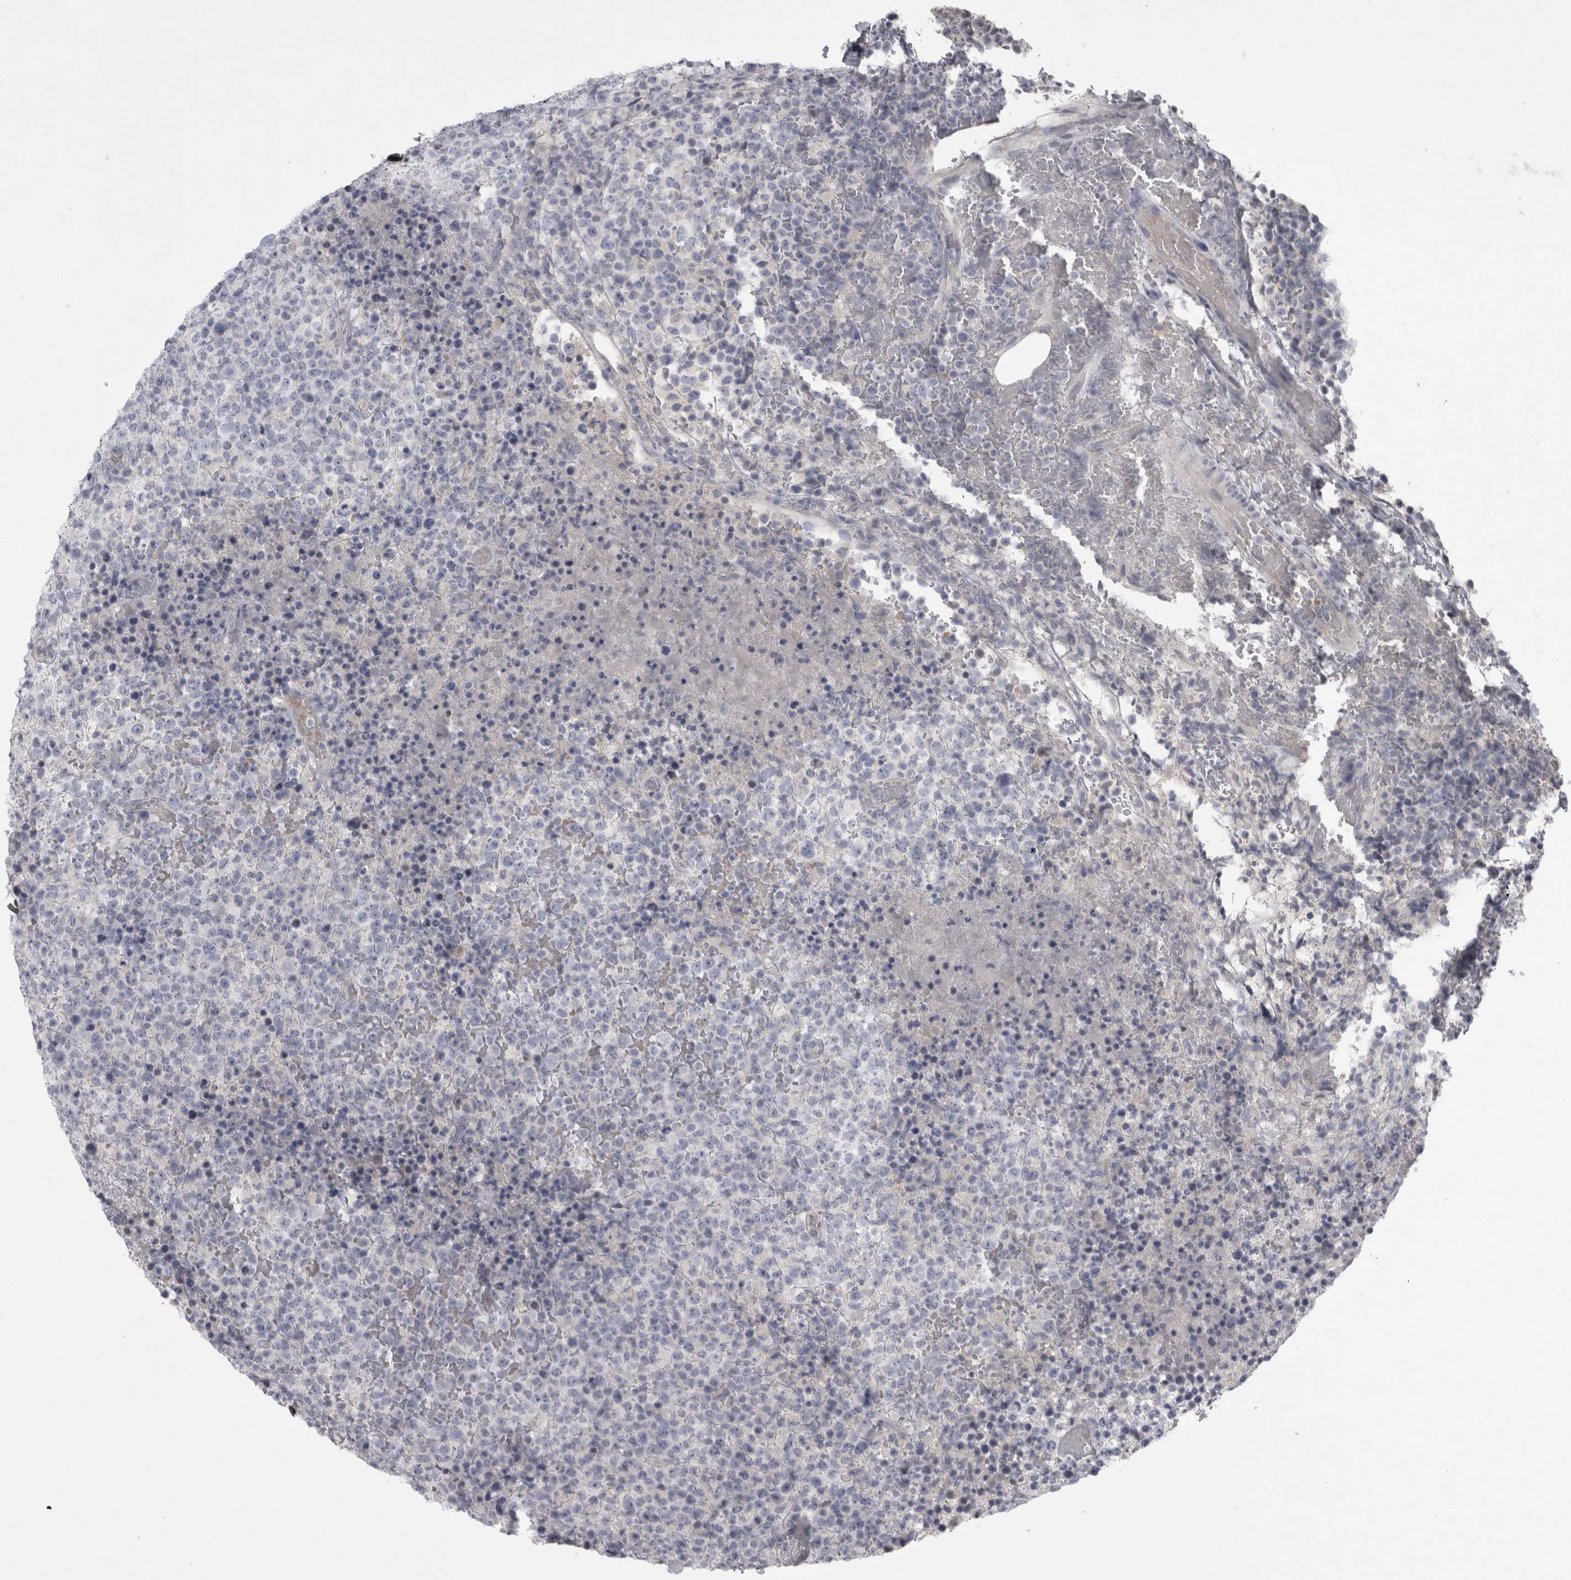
{"staining": {"intensity": "negative", "quantity": "none", "location": "none"}, "tissue": "lymphoma", "cell_type": "Tumor cells", "image_type": "cancer", "snomed": [{"axis": "morphology", "description": "Malignant lymphoma, non-Hodgkin's type, High grade"}, {"axis": "topography", "description": "Lymph node"}], "caption": "This is an IHC photomicrograph of lymphoma. There is no expression in tumor cells.", "gene": "ENPP7", "patient": {"sex": "male", "age": 13}}